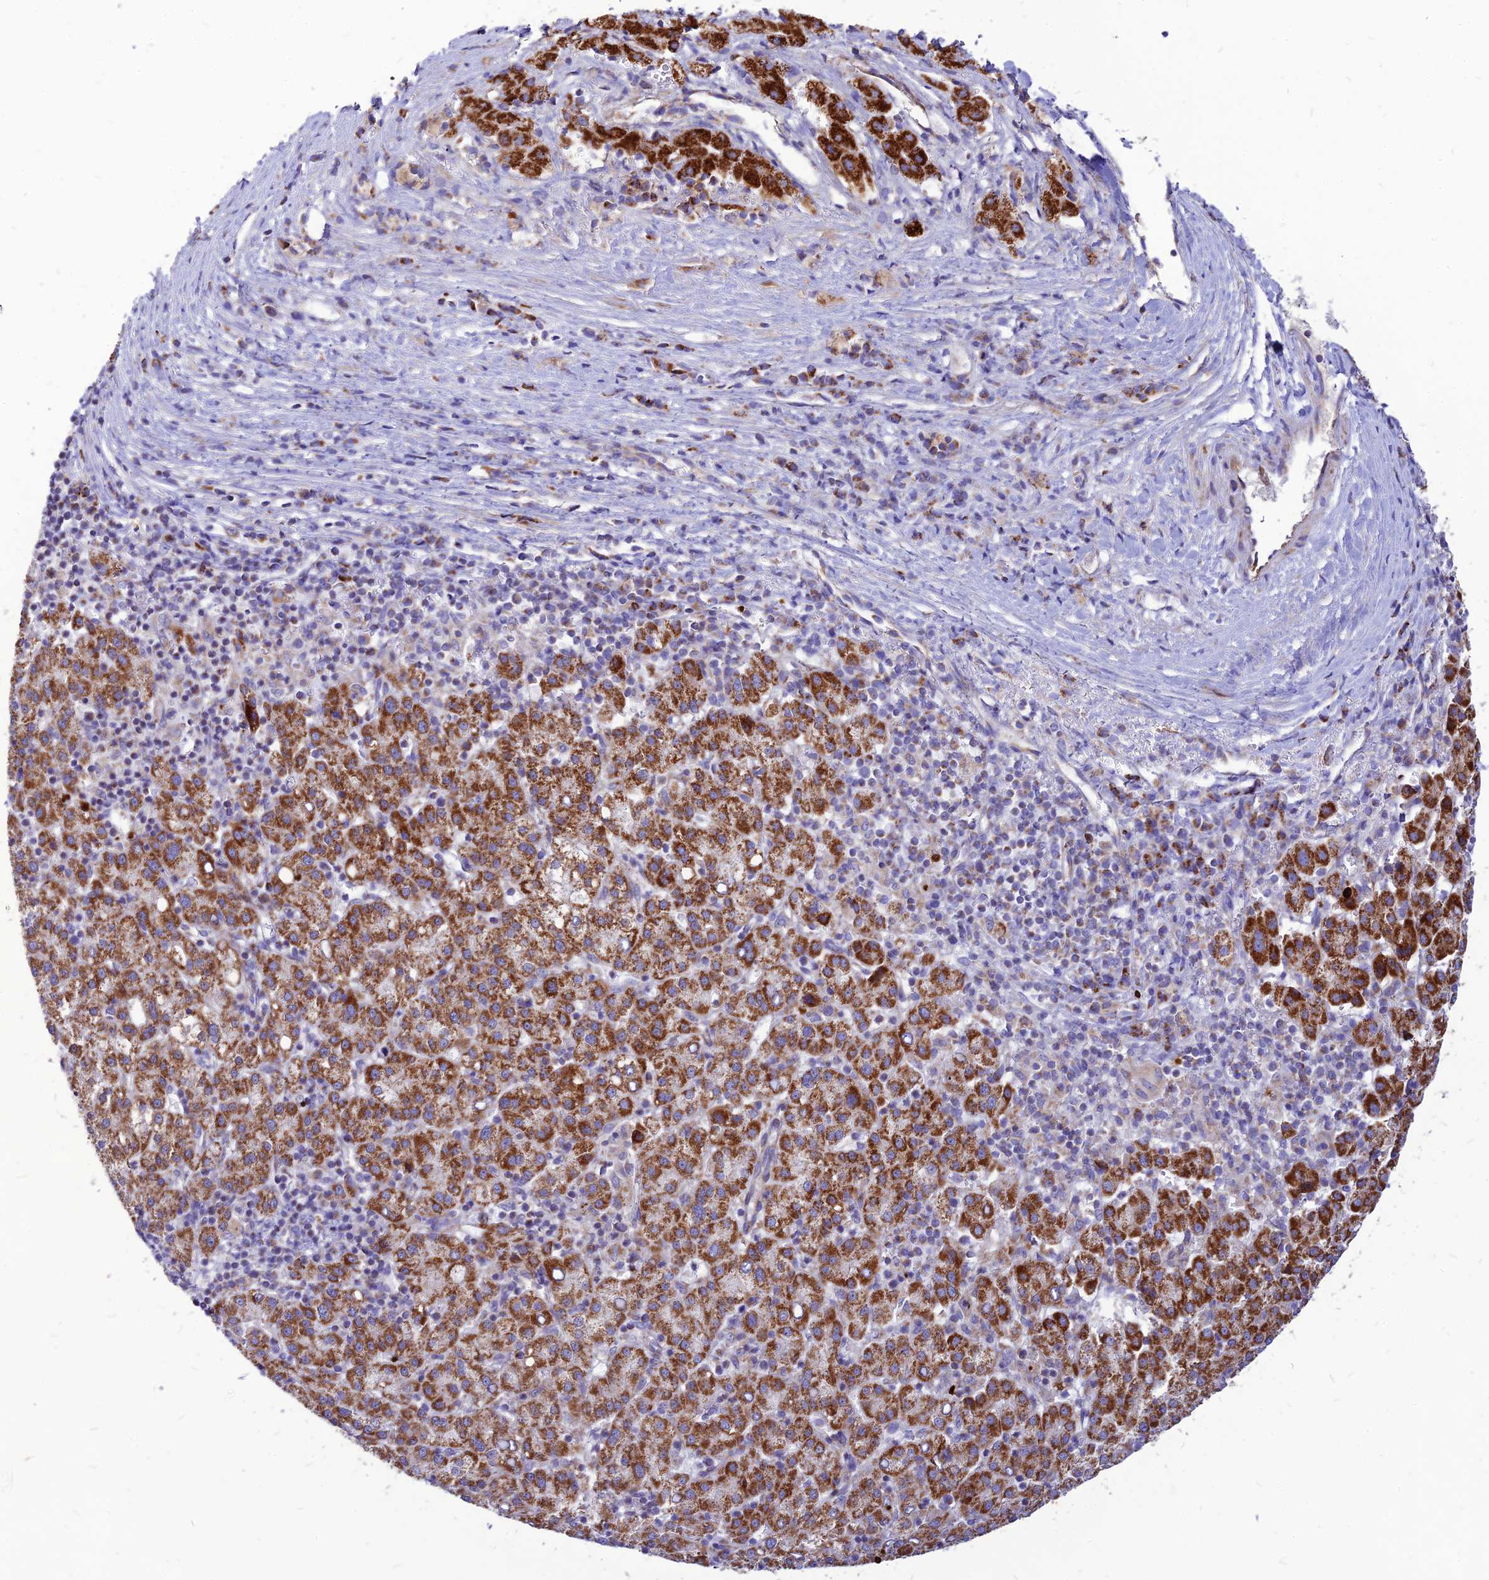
{"staining": {"intensity": "strong", "quantity": ">75%", "location": "cytoplasmic/membranous"}, "tissue": "liver cancer", "cell_type": "Tumor cells", "image_type": "cancer", "snomed": [{"axis": "morphology", "description": "Carcinoma, Hepatocellular, NOS"}, {"axis": "topography", "description": "Liver"}], "caption": "Tumor cells reveal high levels of strong cytoplasmic/membranous expression in about >75% of cells in human liver cancer. The protein of interest is shown in brown color, while the nuclei are stained blue.", "gene": "ECI1", "patient": {"sex": "female", "age": 58}}